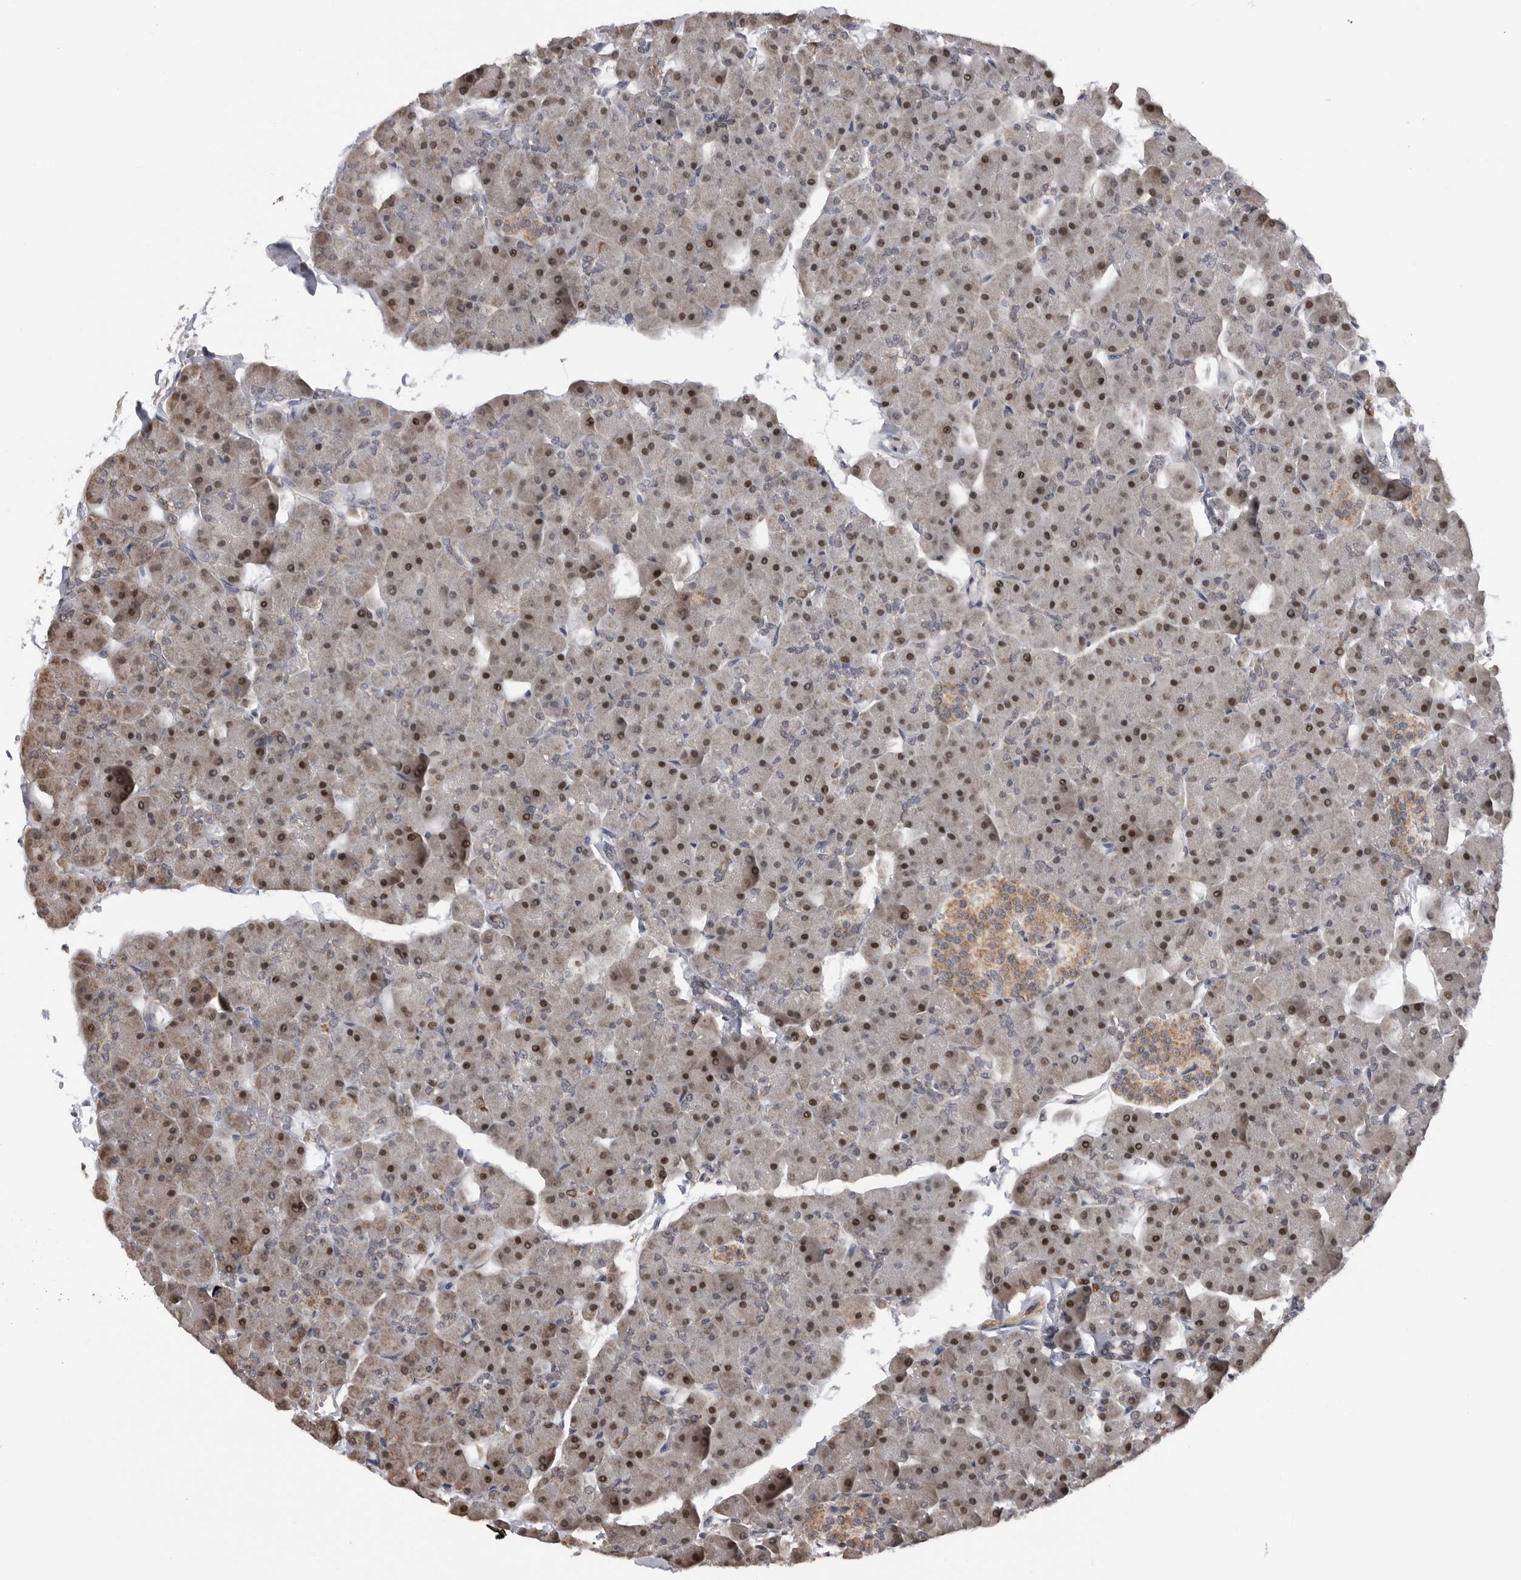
{"staining": {"intensity": "strong", "quantity": ">75%", "location": "nuclear"}, "tissue": "pancreas", "cell_type": "Exocrine glandular cells", "image_type": "normal", "snomed": [{"axis": "morphology", "description": "Normal tissue, NOS"}, {"axis": "topography", "description": "Pancreas"}], "caption": "DAB immunohistochemical staining of unremarkable pancreas displays strong nuclear protein staining in approximately >75% of exocrine glandular cells.", "gene": "SMARCC1", "patient": {"sex": "male", "age": 35}}